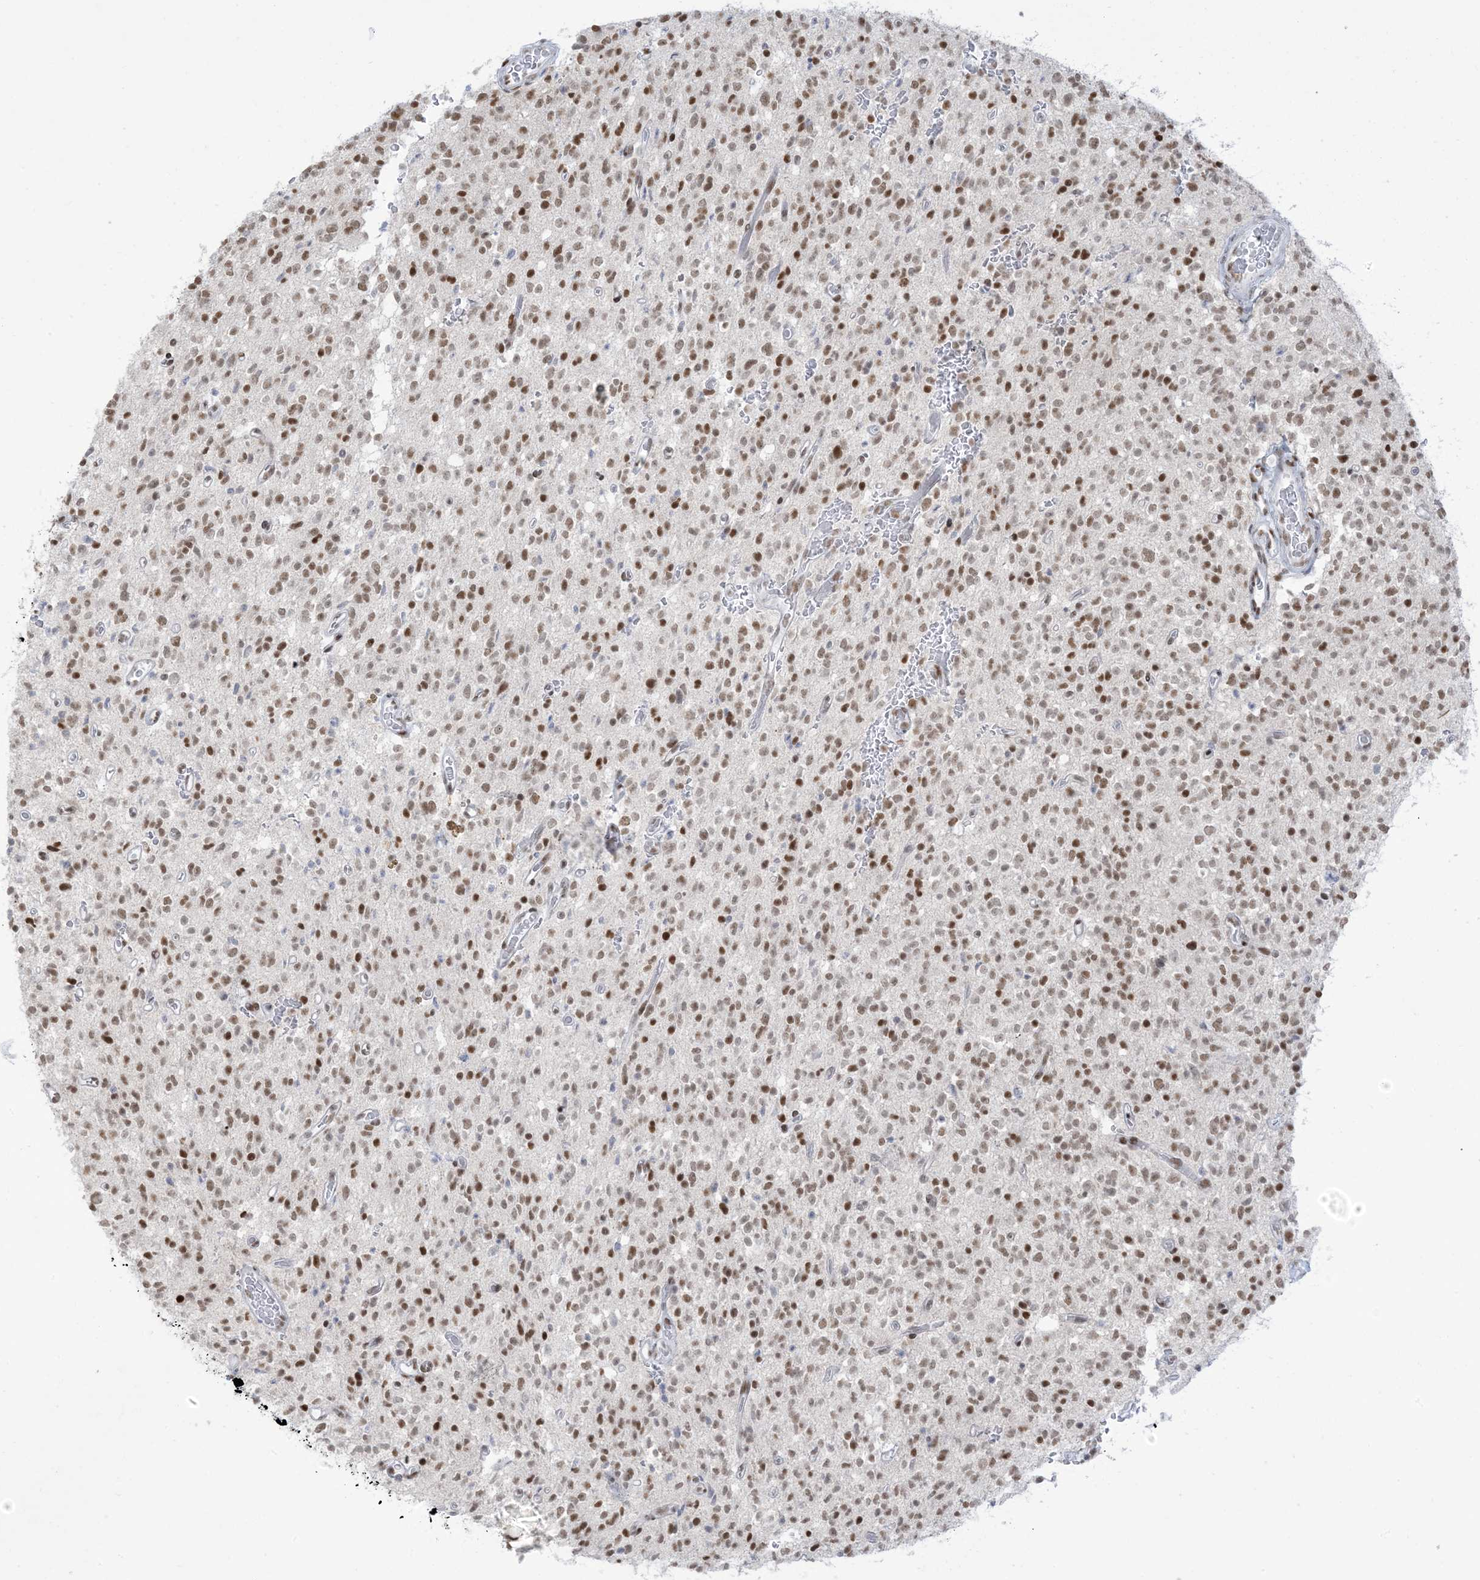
{"staining": {"intensity": "moderate", "quantity": ">75%", "location": "nuclear"}, "tissue": "glioma", "cell_type": "Tumor cells", "image_type": "cancer", "snomed": [{"axis": "morphology", "description": "Glioma, malignant, High grade"}, {"axis": "topography", "description": "Brain"}], "caption": "IHC of human malignant high-grade glioma shows medium levels of moderate nuclear positivity in about >75% of tumor cells. (DAB (3,3'-diaminobenzidine) IHC with brightfield microscopy, high magnification).", "gene": "STAG1", "patient": {"sex": "male", "age": 34}}